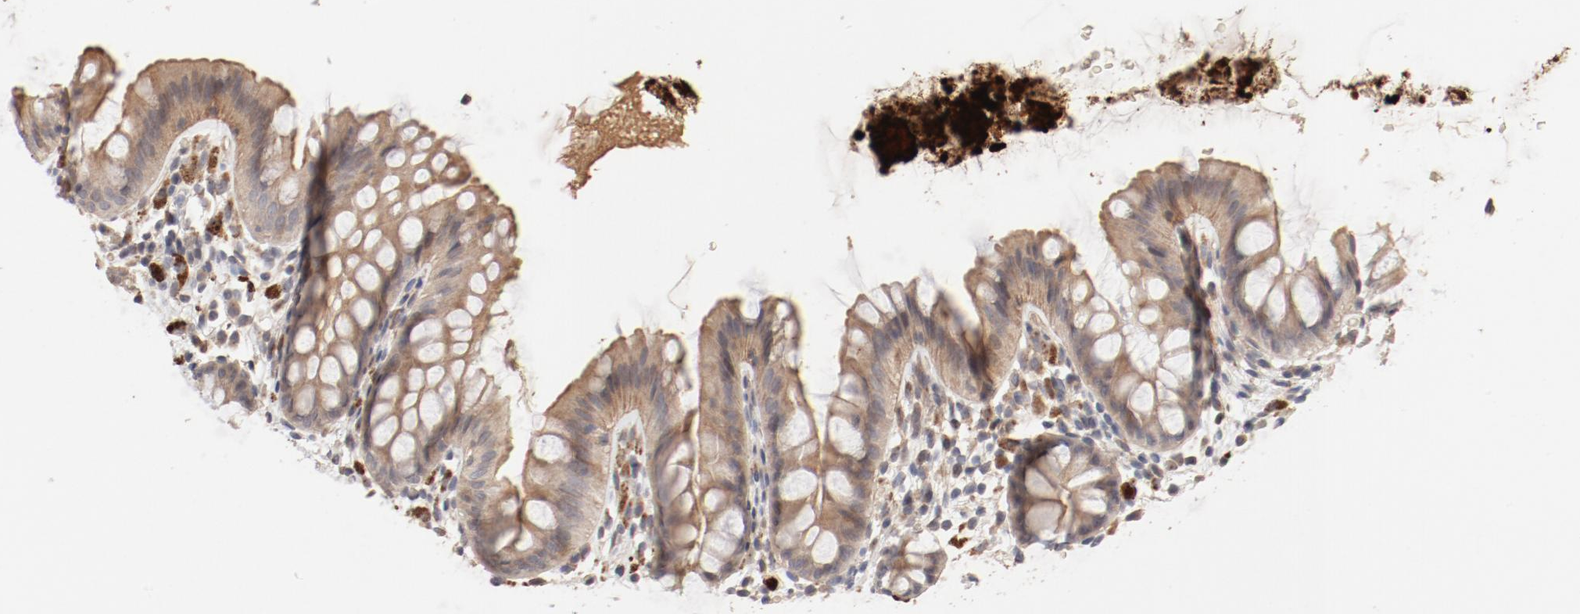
{"staining": {"intensity": "moderate", "quantity": ">75%", "location": "cytoplasmic/membranous"}, "tissue": "colon", "cell_type": "Endothelial cells", "image_type": "normal", "snomed": [{"axis": "morphology", "description": "Normal tissue, NOS"}, {"axis": "topography", "description": "Smooth muscle"}, {"axis": "topography", "description": "Colon"}], "caption": "Colon stained for a protein (brown) shows moderate cytoplasmic/membranous positive expression in about >75% of endothelial cells.", "gene": "IL3RA", "patient": {"sex": "male", "age": 67}}